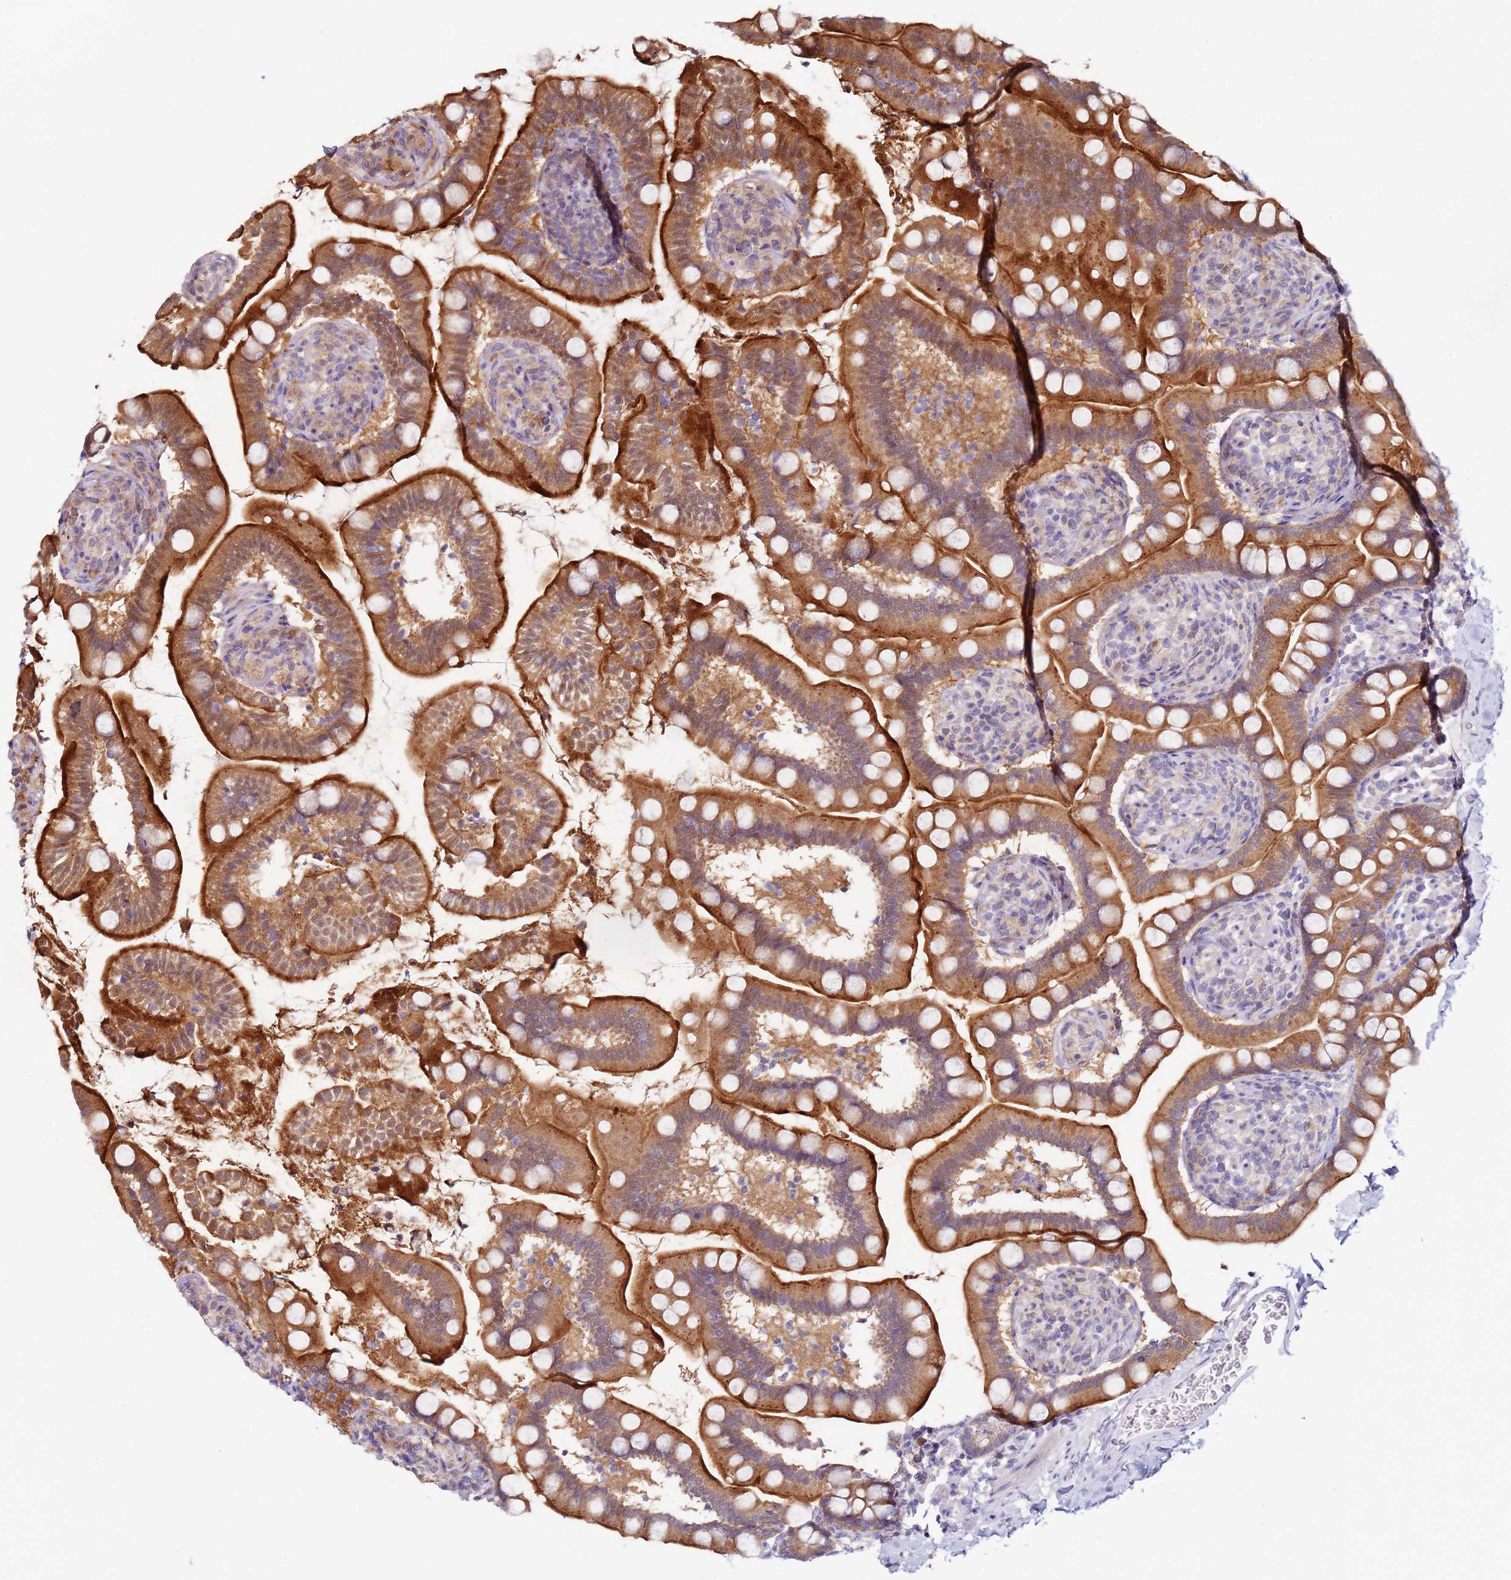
{"staining": {"intensity": "strong", "quantity": ">75%", "location": "cytoplasmic/membranous"}, "tissue": "small intestine", "cell_type": "Glandular cells", "image_type": "normal", "snomed": [{"axis": "morphology", "description": "Normal tissue, NOS"}, {"axis": "topography", "description": "Small intestine"}], "caption": "Small intestine stained for a protein displays strong cytoplasmic/membranous positivity in glandular cells. The staining was performed using DAB (3,3'-diaminobenzidine), with brown indicating positive protein expression. Nuclei are stained blue with hematoxylin.", "gene": "CNOT9", "patient": {"sex": "female", "age": 64}}